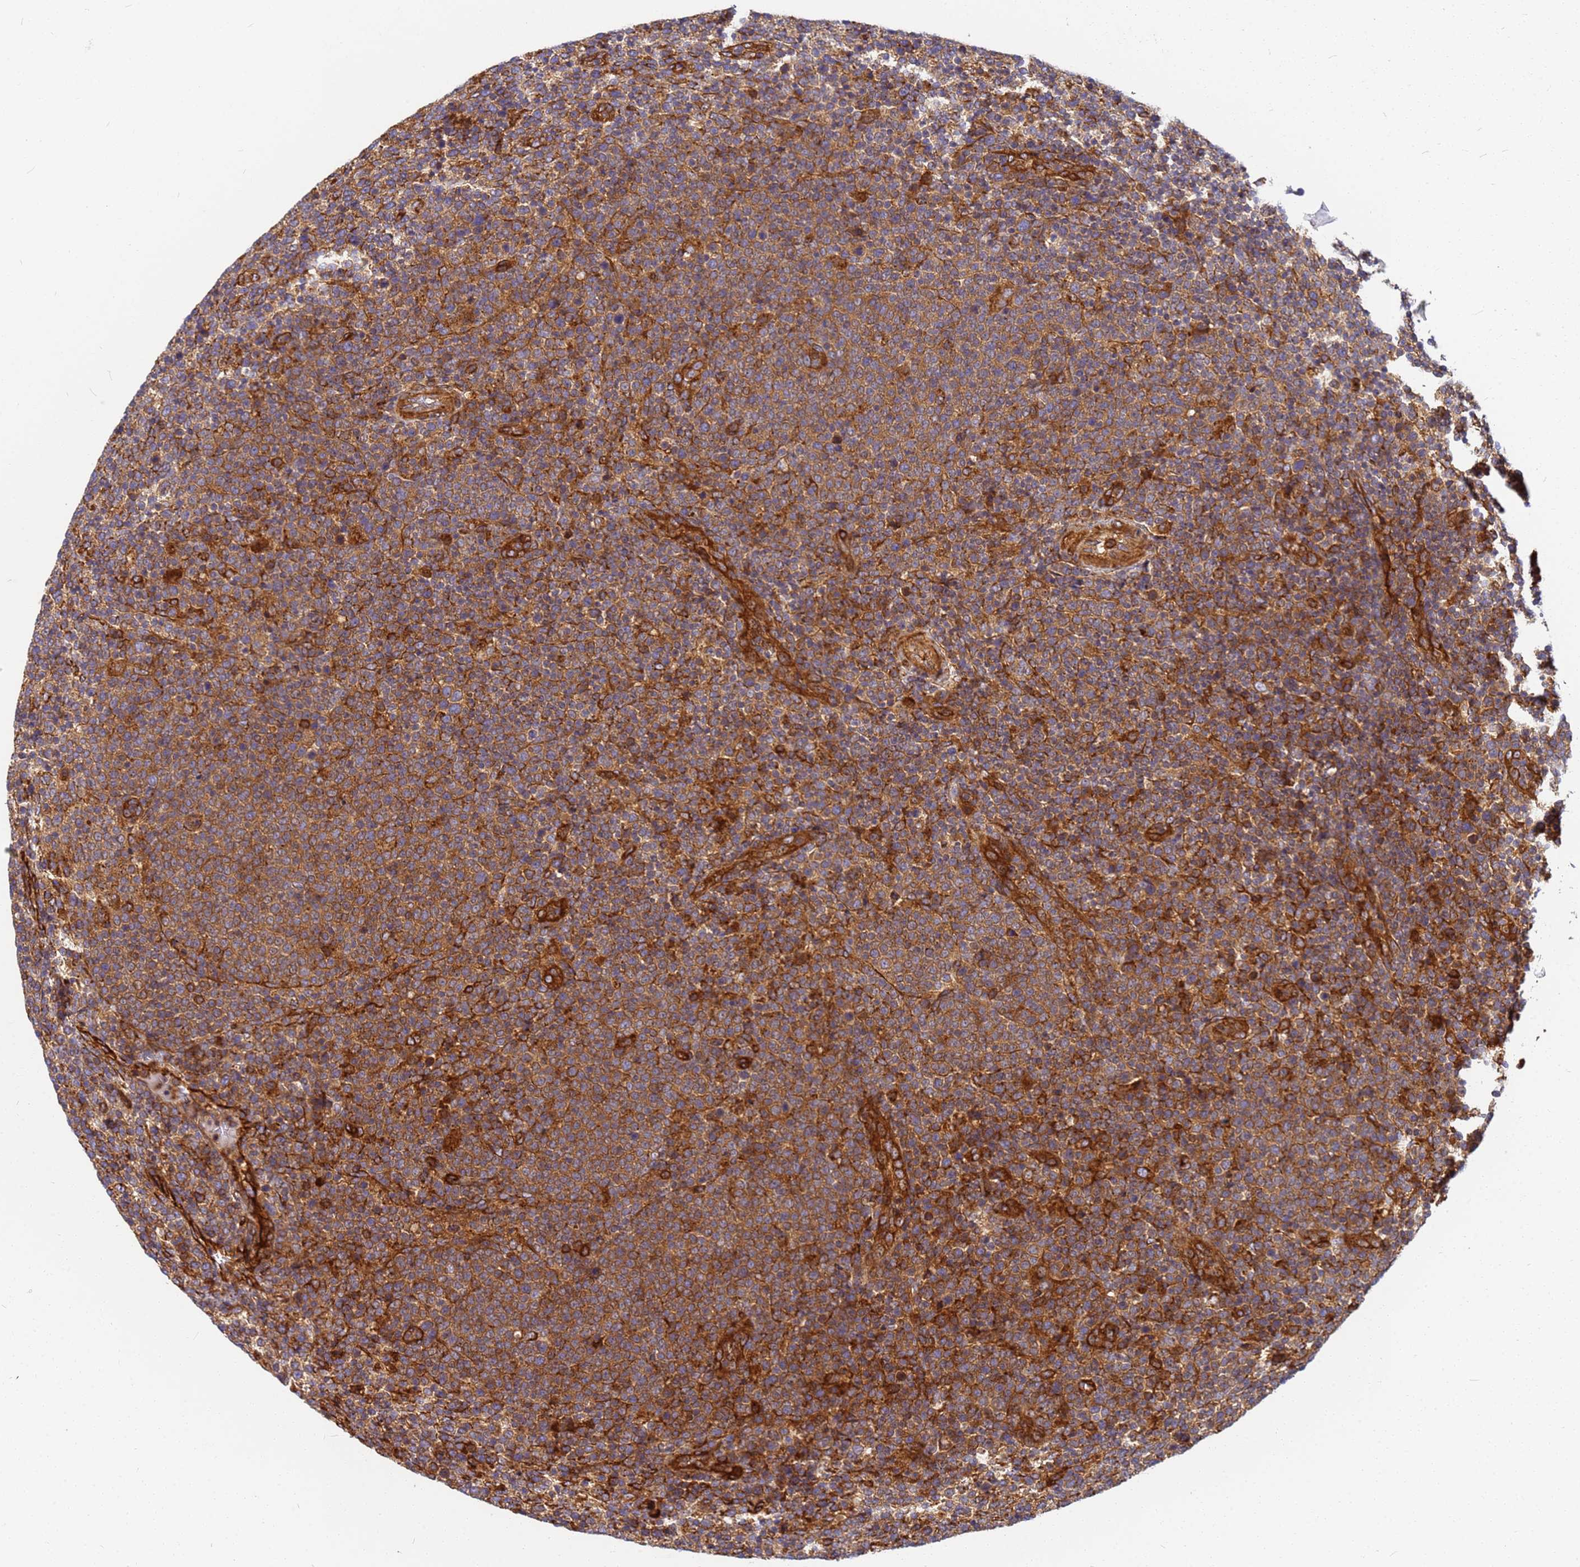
{"staining": {"intensity": "moderate", "quantity": ">75%", "location": "cytoplasmic/membranous"}, "tissue": "lymphoma", "cell_type": "Tumor cells", "image_type": "cancer", "snomed": [{"axis": "morphology", "description": "Malignant lymphoma, non-Hodgkin's type, High grade"}, {"axis": "topography", "description": "Lymph node"}], "caption": "Human malignant lymphoma, non-Hodgkin's type (high-grade) stained for a protein (brown) displays moderate cytoplasmic/membranous positive staining in approximately >75% of tumor cells.", "gene": "C2CD5", "patient": {"sex": "male", "age": 61}}